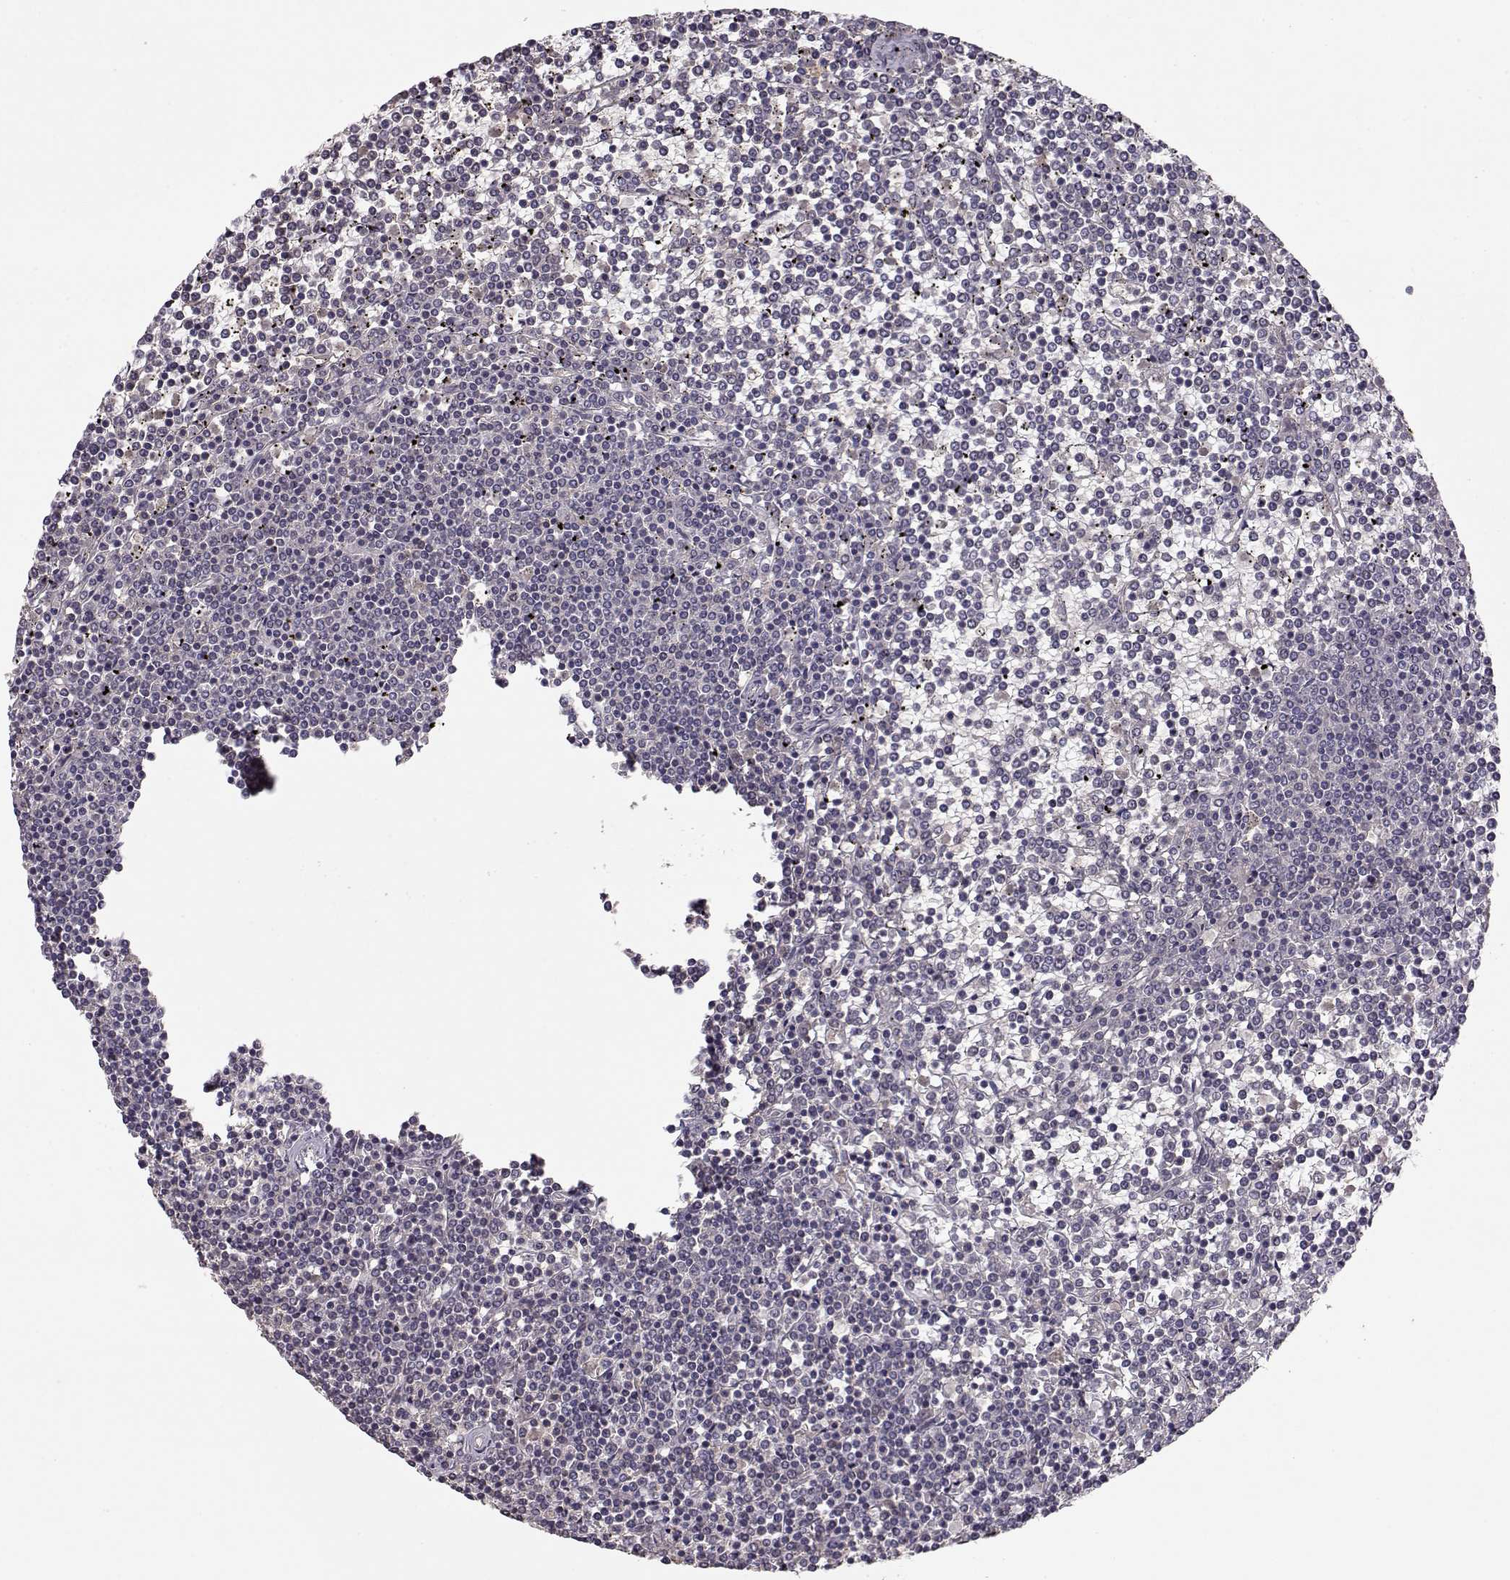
{"staining": {"intensity": "negative", "quantity": "none", "location": "none"}, "tissue": "lymphoma", "cell_type": "Tumor cells", "image_type": "cancer", "snomed": [{"axis": "morphology", "description": "Malignant lymphoma, non-Hodgkin's type, Low grade"}, {"axis": "topography", "description": "Spleen"}], "caption": "Protein analysis of lymphoma displays no significant staining in tumor cells.", "gene": "PMCH", "patient": {"sex": "female", "age": 19}}